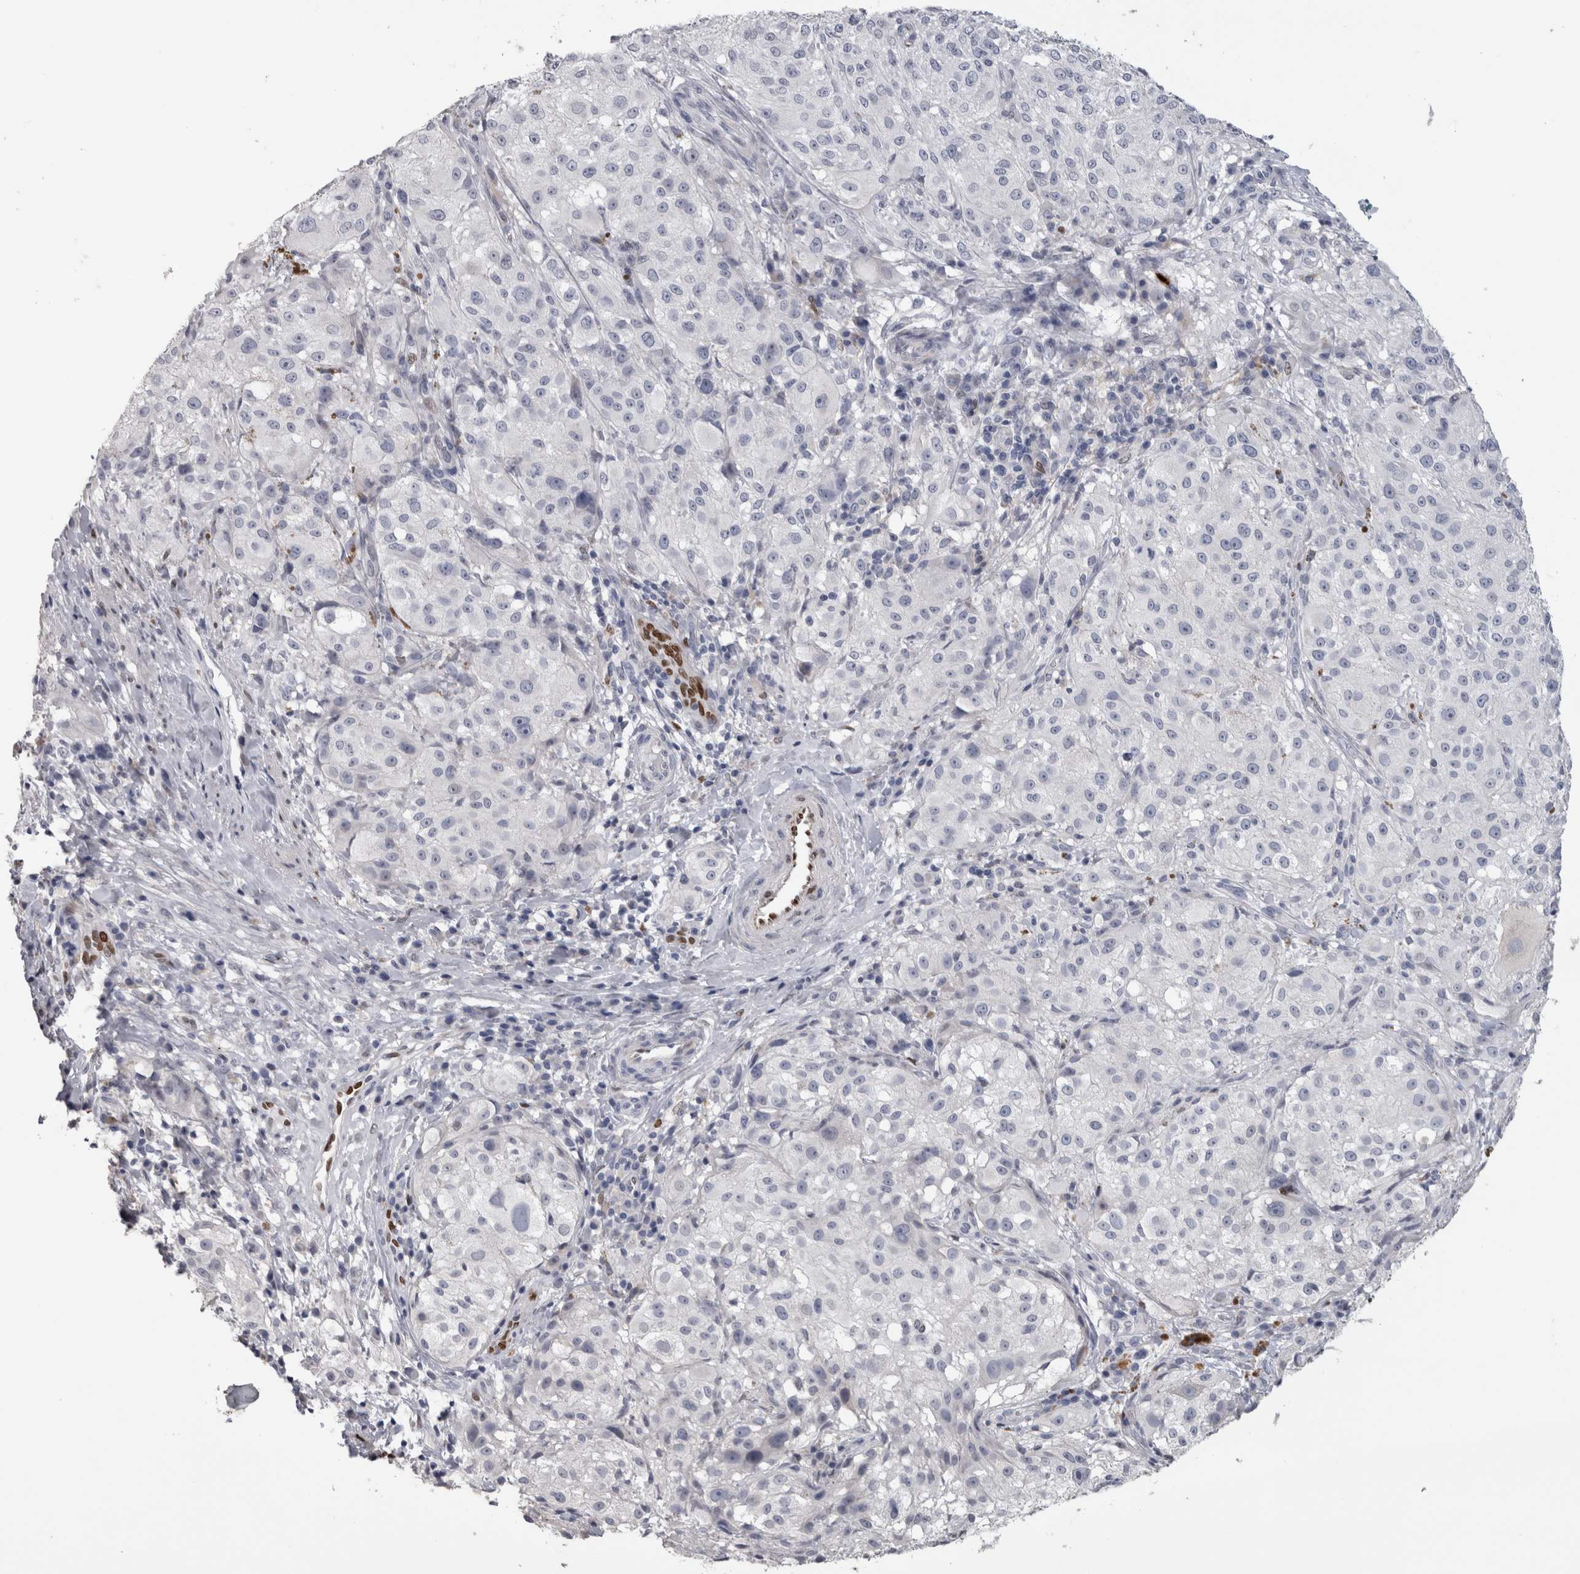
{"staining": {"intensity": "negative", "quantity": "none", "location": "none"}, "tissue": "melanoma", "cell_type": "Tumor cells", "image_type": "cancer", "snomed": [{"axis": "morphology", "description": "Malignant melanoma, NOS"}, {"axis": "topography", "description": "Skin"}], "caption": "This histopathology image is of melanoma stained with immunohistochemistry (IHC) to label a protein in brown with the nuclei are counter-stained blue. There is no positivity in tumor cells.", "gene": "IL33", "patient": {"sex": "female", "age": 55}}